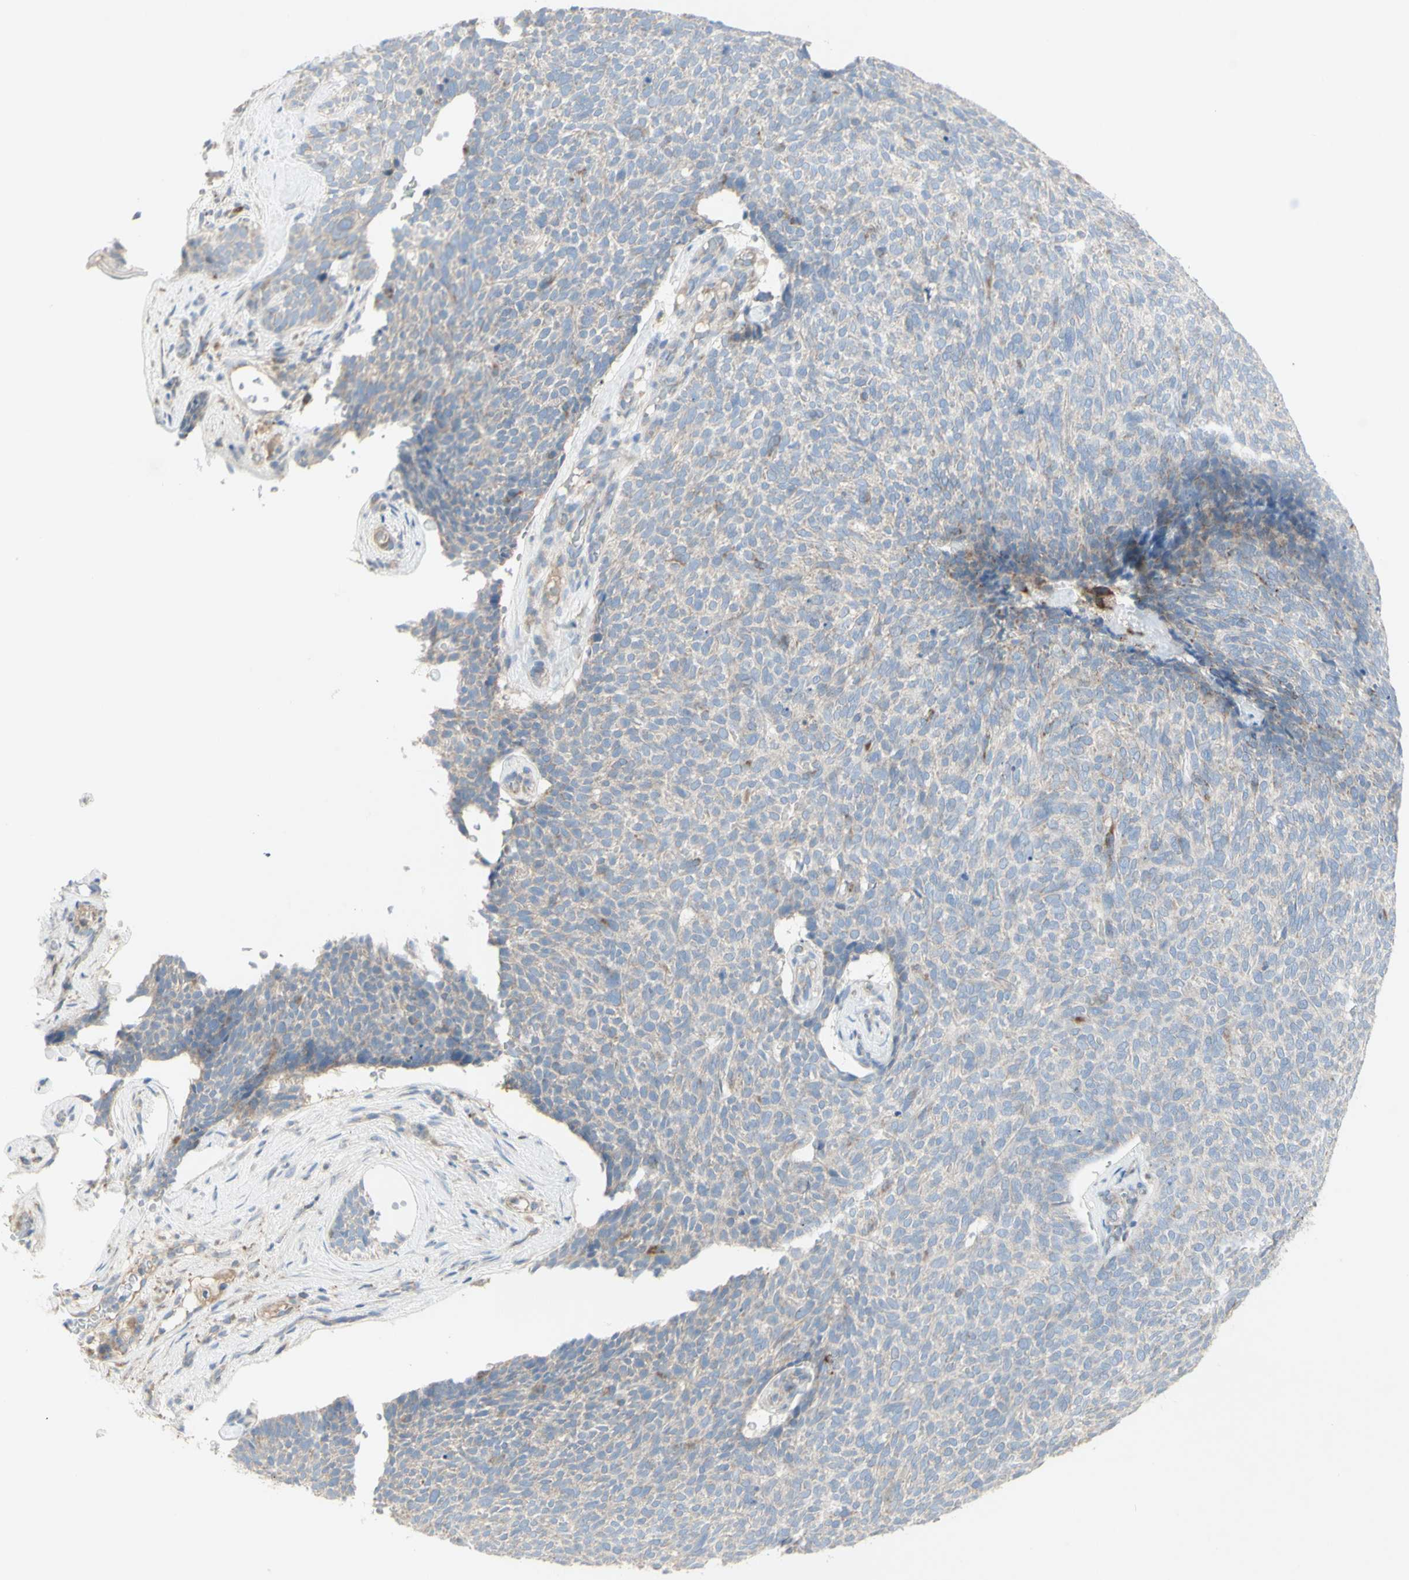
{"staining": {"intensity": "weak", "quantity": "<25%", "location": "cytoplasmic/membranous"}, "tissue": "skin cancer", "cell_type": "Tumor cells", "image_type": "cancer", "snomed": [{"axis": "morphology", "description": "Basal cell carcinoma"}, {"axis": "topography", "description": "Skin"}], "caption": "DAB (3,3'-diaminobenzidine) immunohistochemical staining of basal cell carcinoma (skin) exhibits no significant expression in tumor cells.", "gene": "CNTNAP1", "patient": {"sex": "female", "age": 84}}